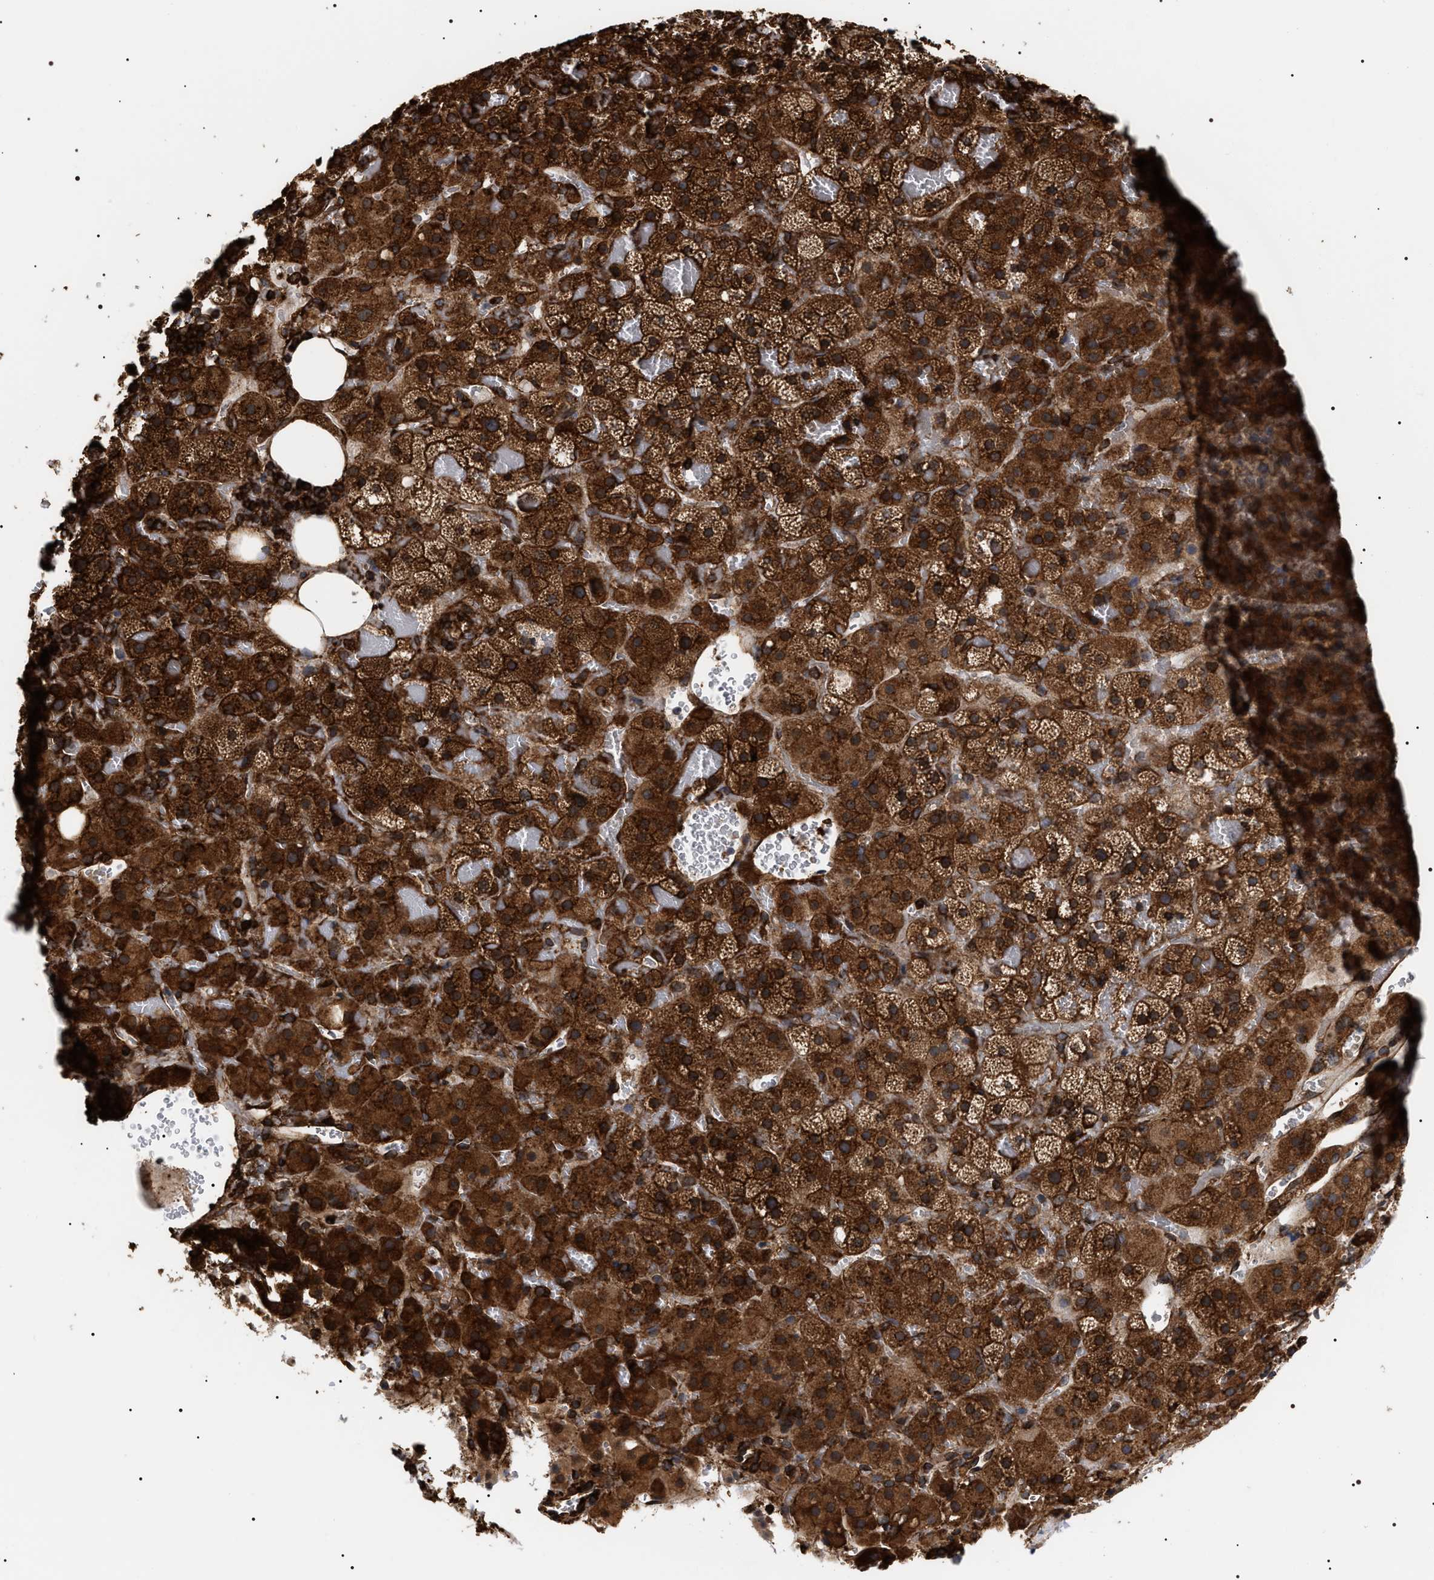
{"staining": {"intensity": "strong", "quantity": ">75%", "location": "cytoplasmic/membranous"}, "tissue": "adrenal gland", "cell_type": "Glandular cells", "image_type": "normal", "snomed": [{"axis": "morphology", "description": "Normal tissue, NOS"}, {"axis": "topography", "description": "Adrenal gland"}], "caption": "Adrenal gland stained with IHC reveals strong cytoplasmic/membranous expression in about >75% of glandular cells.", "gene": "SERBP1", "patient": {"sex": "female", "age": 59}}